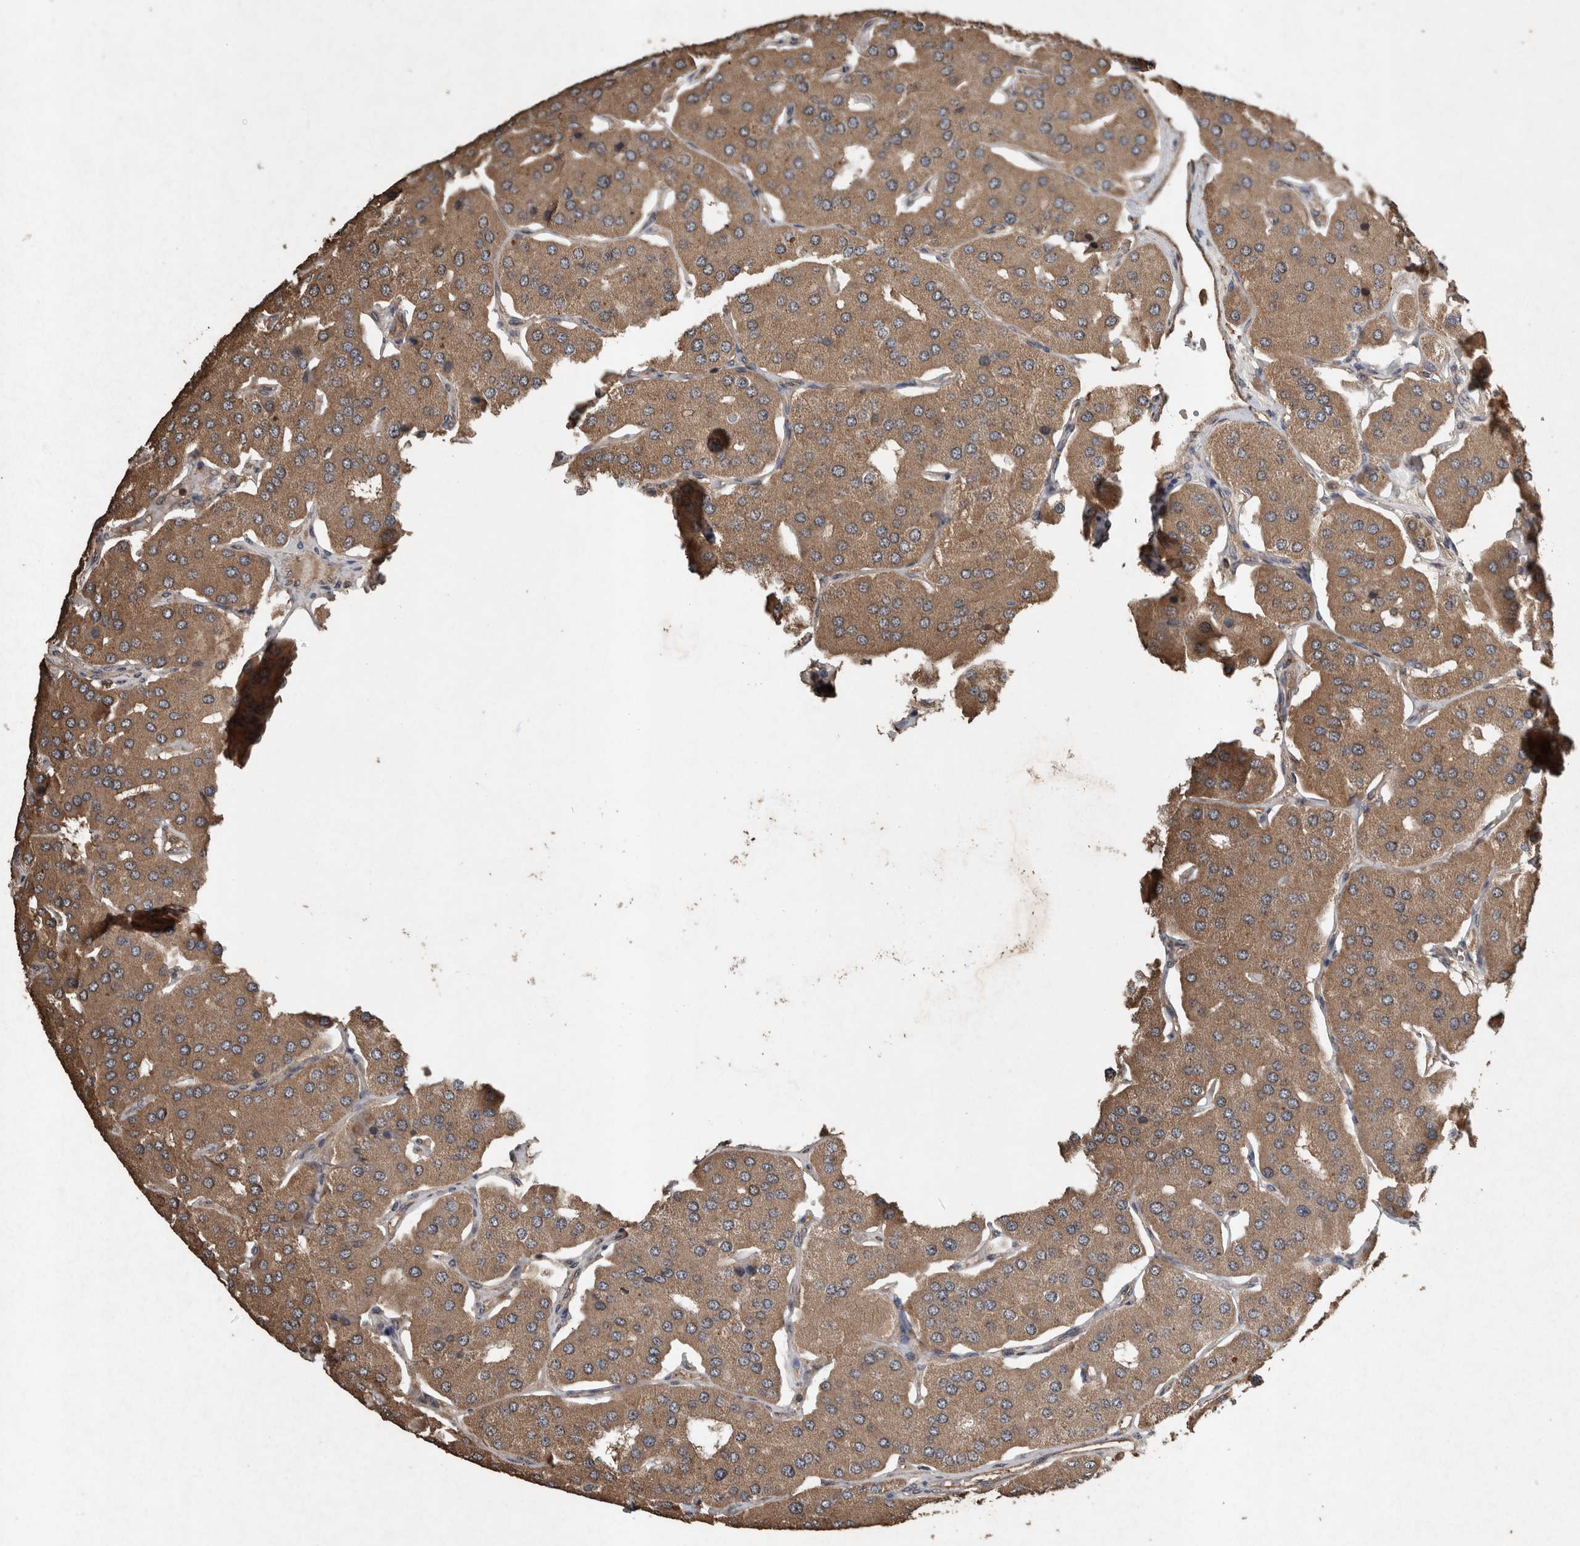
{"staining": {"intensity": "moderate", "quantity": ">75%", "location": "cytoplasmic/membranous"}, "tissue": "parathyroid gland", "cell_type": "Glandular cells", "image_type": "normal", "snomed": [{"axis": "morphology", "description": "Normal tissue, NOS"}, {"axis": "morphology", "description": "Adenoma, NOS"}, {"axis": "topography", "description": "Parathyroid gland"}], "caption": "Immunohistochemistry (IHC) photomicrograph of normal parathyroid gland stained for a protein (brown), which displays medium levels of moderate cytoplasmic/membranous positivity in approximately >75% of glandular cells.", "gene": "FGFRL1", "patient": {"sex": "female", "age": 86}}